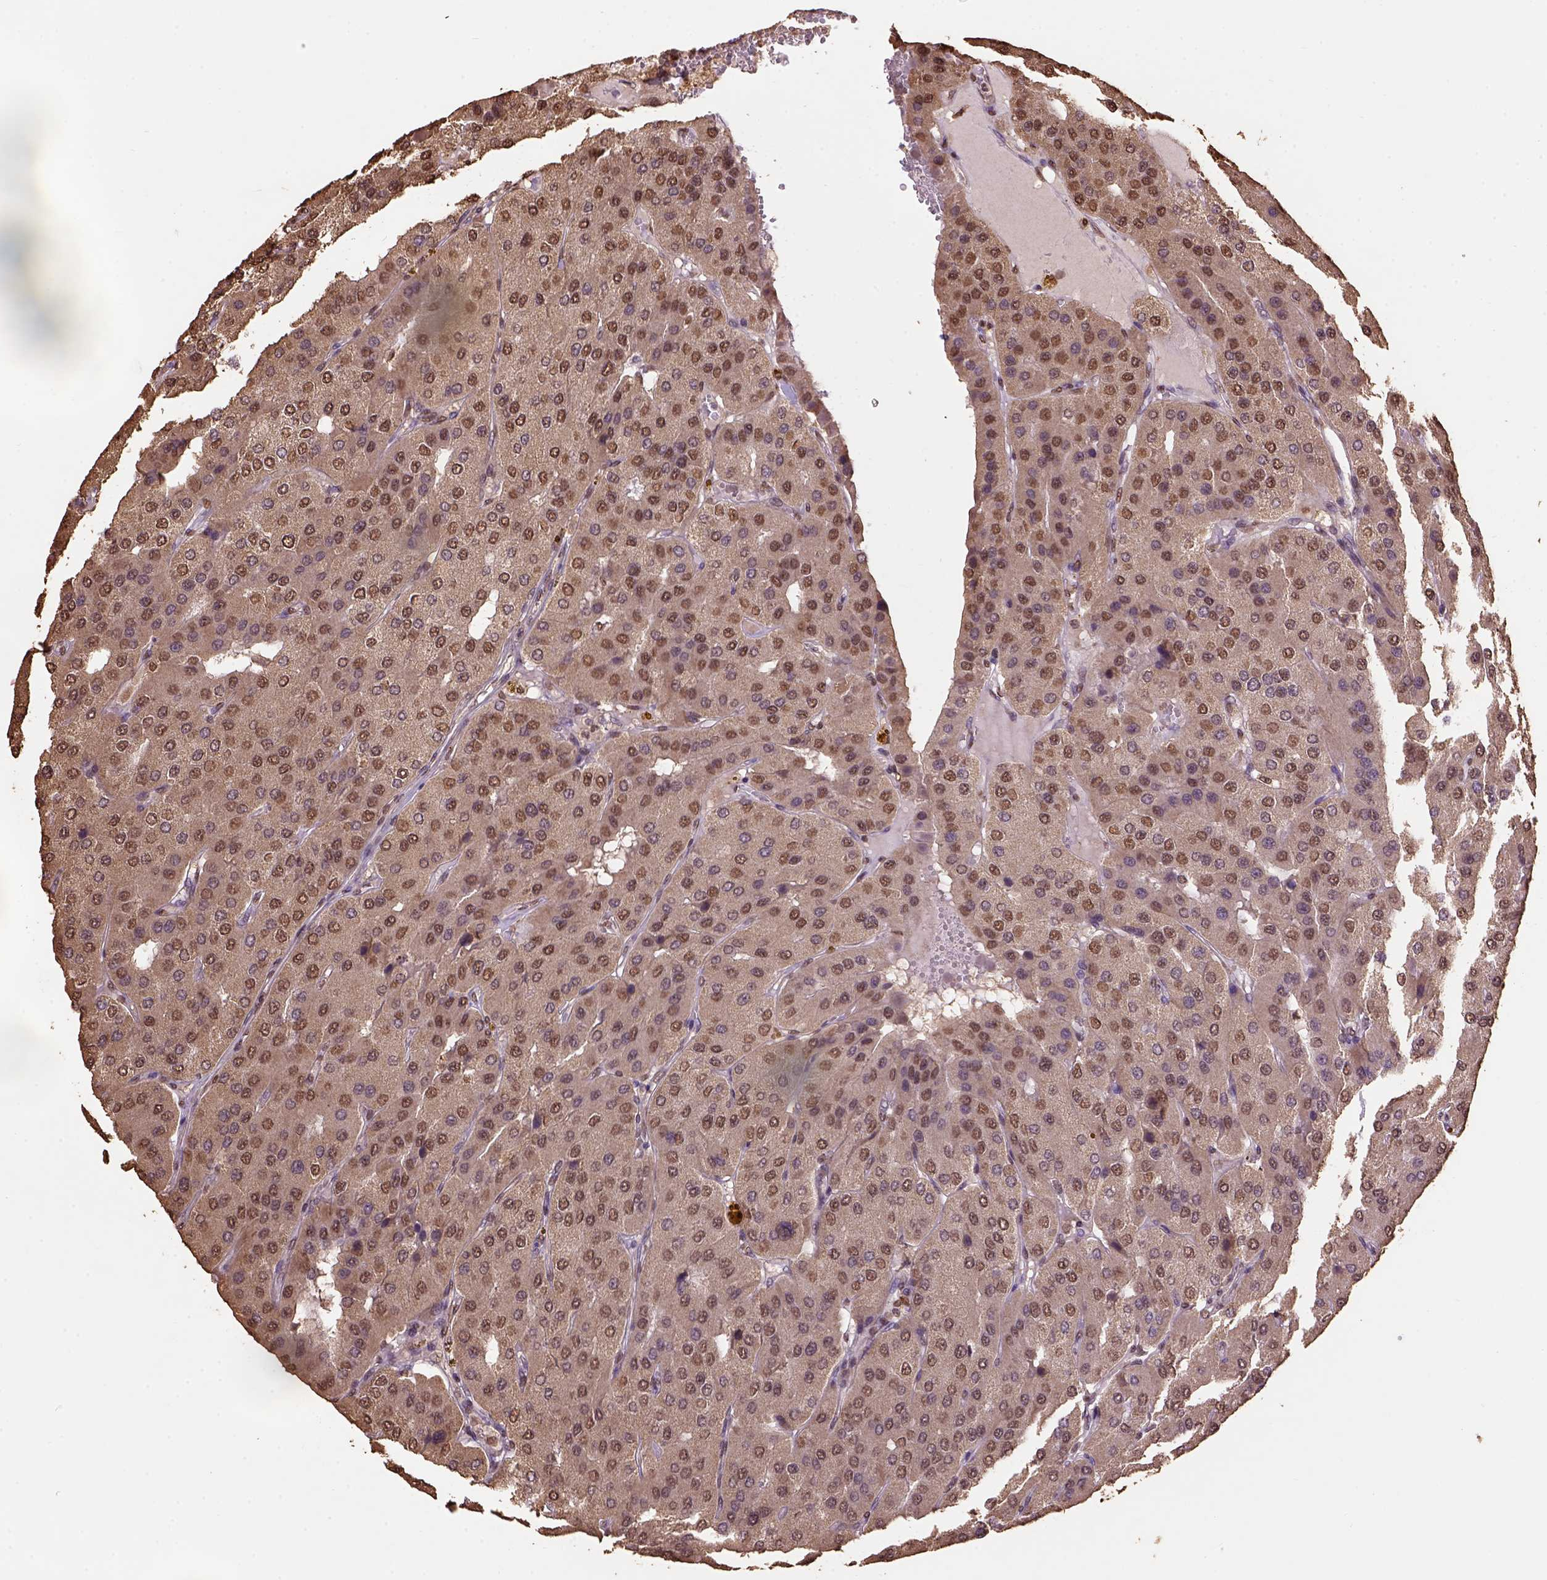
{"staining": {"intensity": "moderate", "quantity": ">75%", "location": "nuclear"}, "tissue": "parathyroid gland", "cell_type": "Glandular cells", "image_type": "normal", "snomed": [{"axis": "morphology", "description": "Normal tissue, NOS"}, {"axis": "morphology", "description": "Adenoma, NOS"}, {"axis": "topography", "description": "Parathyroid gland"}], "caption": "Protein expression analysis of normal human parathyroid gland reveals moderate nuclear staining in about >75% of glandular cells. The staining was performed using DAB to visualize the protein expression in brown, while the nuclei were stained in blue with hematoxylin (Magnification: 20x).", "gene": "CSTF2T", "patient": {"sex": "female", "age": 86}}